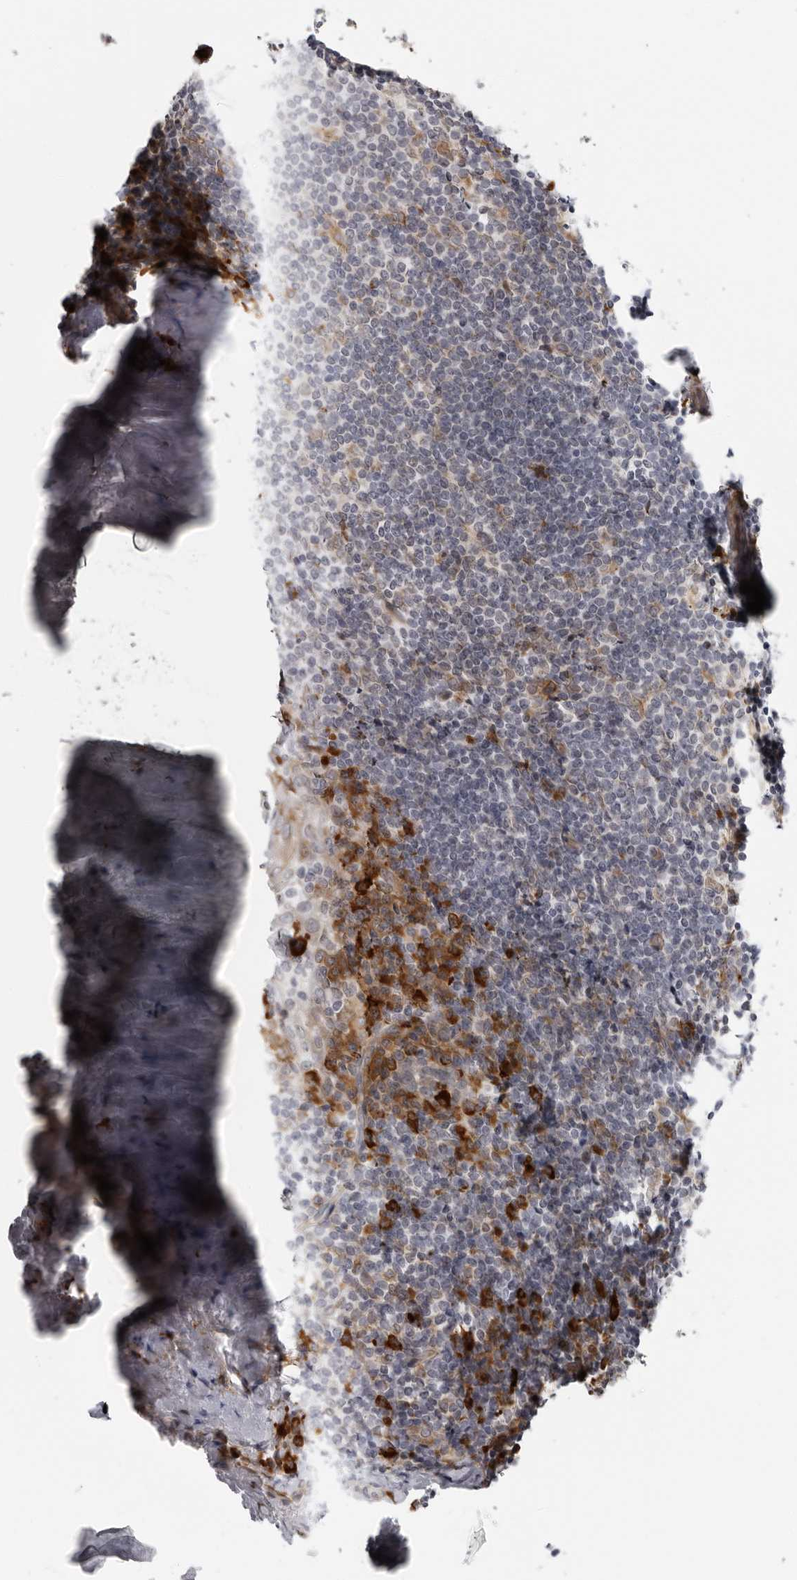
{"staining": {"intensity": "moderate", "quantity": "25%-75%", "location": "cytoplasmic/membranous"}, "tissue": "tonsil", "cell_type": "Germinal center cells", "image_type": "normal", "snomed": [{"axis": "morphology", "description": "Normal tissue, NOS"}, {"axis": "topography", "description": "Tonsil"}], "caption": "Immunohistochemistry of normal tonsil displays medium levels of moderate cytoplasmic/membranous staining in approximately 25%-75% of germinal center cells.", "gene": "ALPK2", "patient": {"sex": "male", "age": 37}}